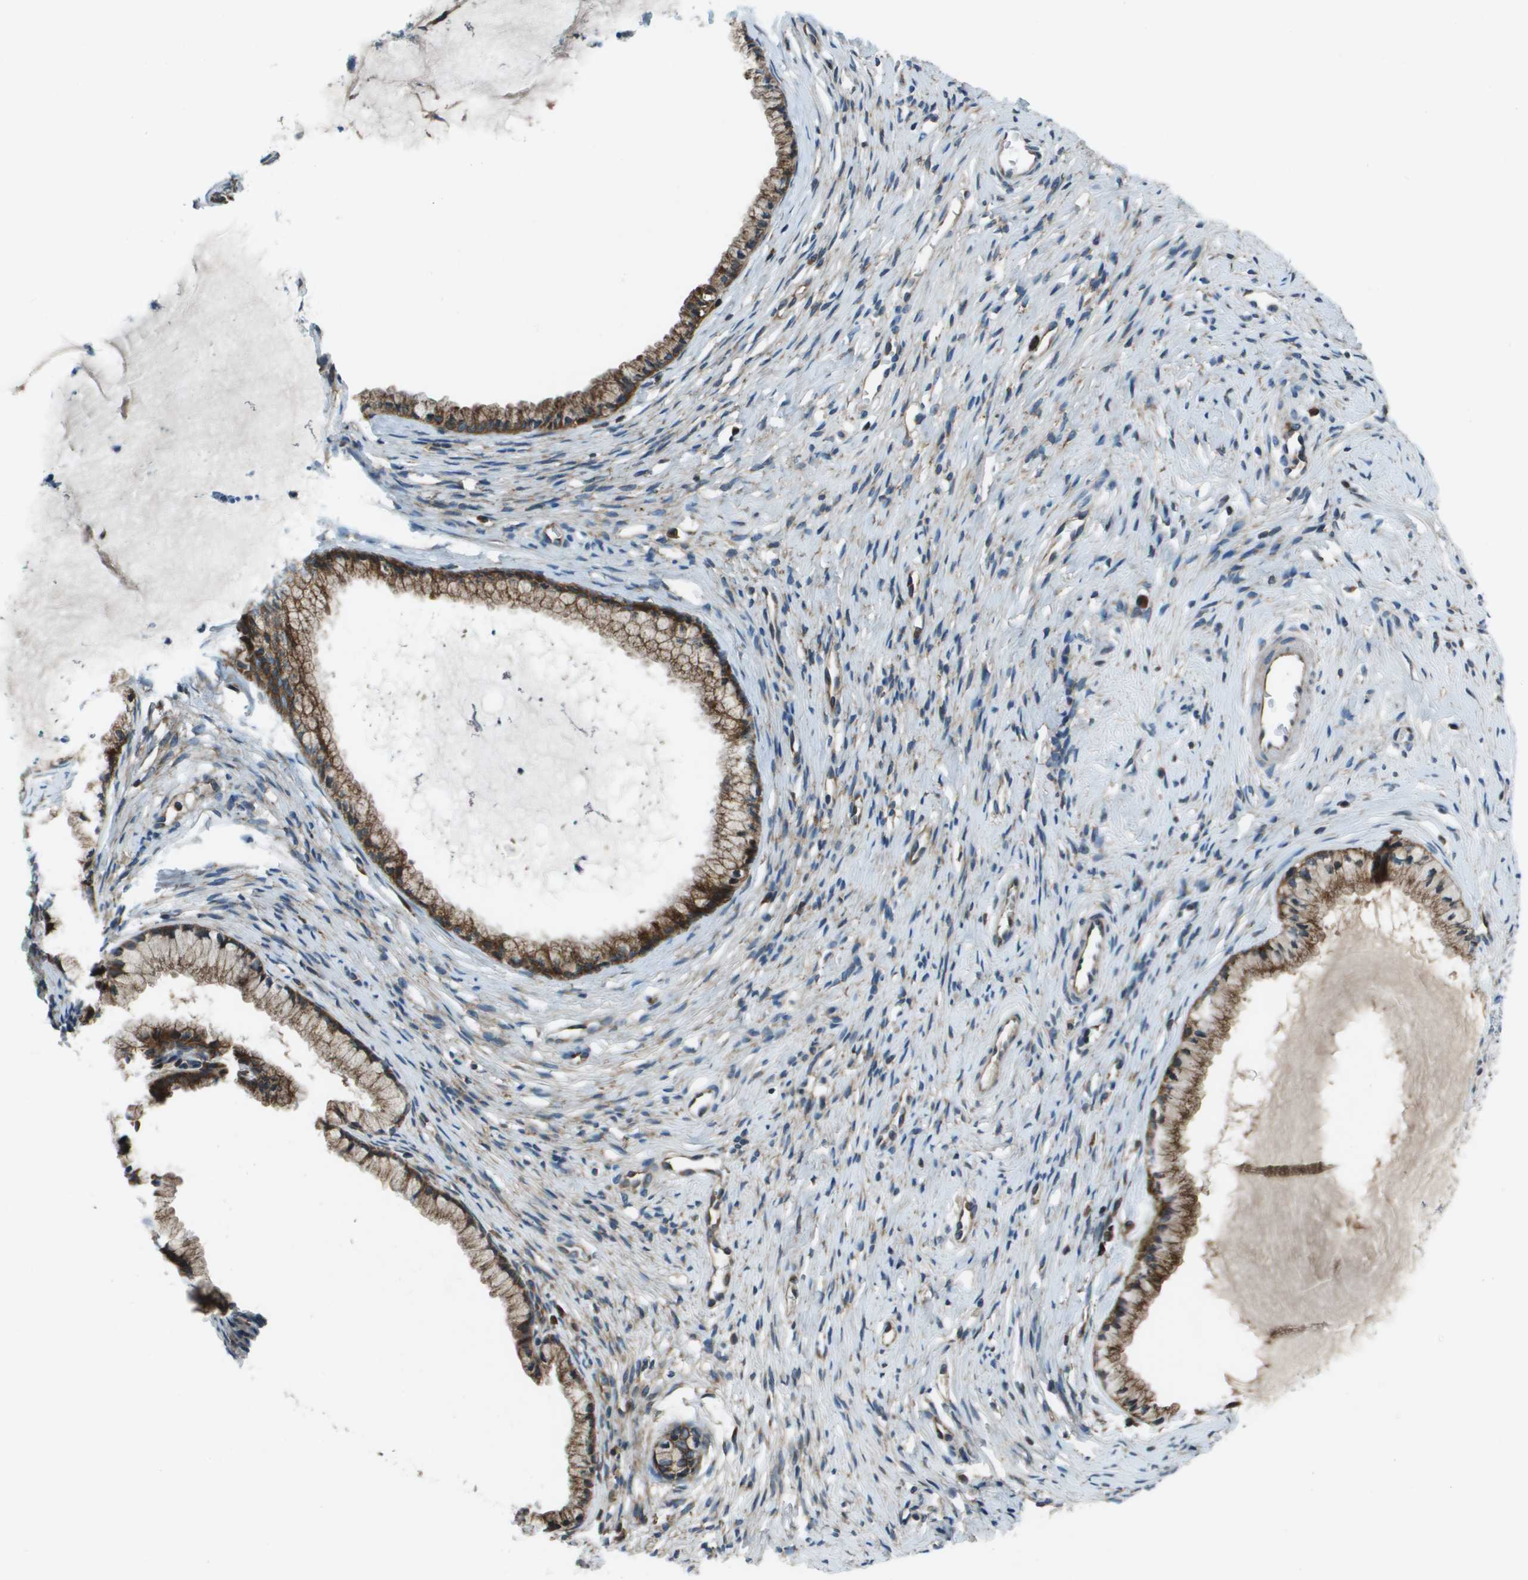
{"staining": {"intensity": "strong", "quantity": ">75%", "location": "cytoplasmic/membranous"}, "tissue": "cervix", "cell_type": "Glandular cells", "image_type": "normal", "snomed": [{"axis": "morphology", "description": "Normal tissue, NOS"}, {"axis": "topography", "description": "Cervix"}], "caption": "Immunohistochemistry (IHC) image of normal cervix: human cervix stained using immunohistochemistry (IHC) reveals high levels of strong protein expression localized specifically in the cytoplasmic/membranous of glandular cells, appearing as a cytoplasmic/membranous brown color.", "gene": "ARFGAP2", "patient": {"sex": "female", "age": 77}}